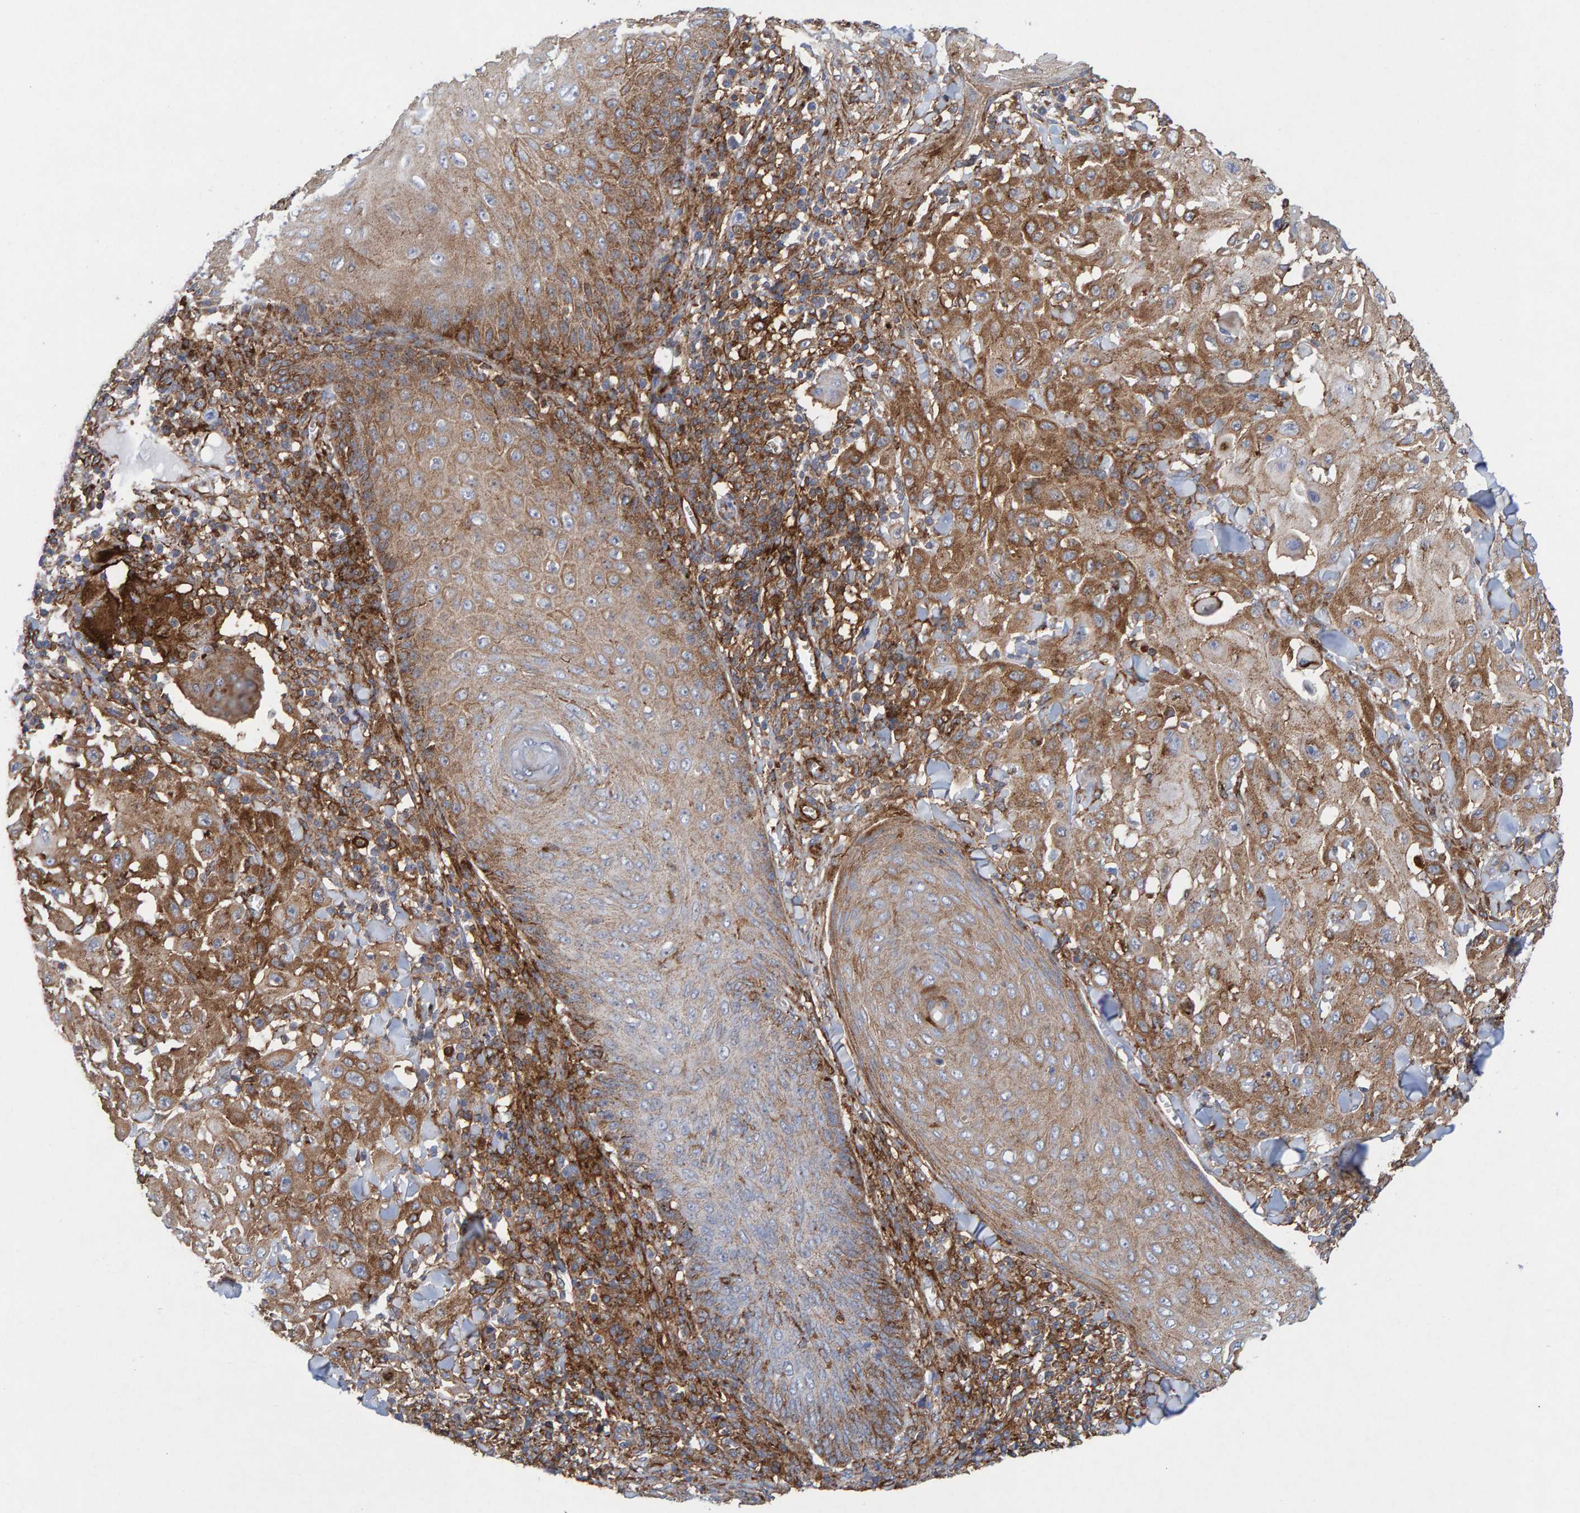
{"staining": {"intensity": "moderate", "quantity": ">75%", "location": "cytoplasmic/membranous"}, "tissue": "skin cancer", "cell_type": "Tumor cells", "image_type": "cancer", "snomed": [{"axis": "morphology", "description": "Squamous cell carcinoma, NOS"}, {"axis": "topography", "description": "Skin"}], "caption": "Protein staining of skin cancer tissue shows moderate cytoplasmic/membranous positivity in about >75% of tumor cells. Using DAB (brown) and hematoxylin (blue) stains, captured at high magnification using brightfield microscopy.", "gene": "MVP", "patient": {"sex": "male", "age": 24}}